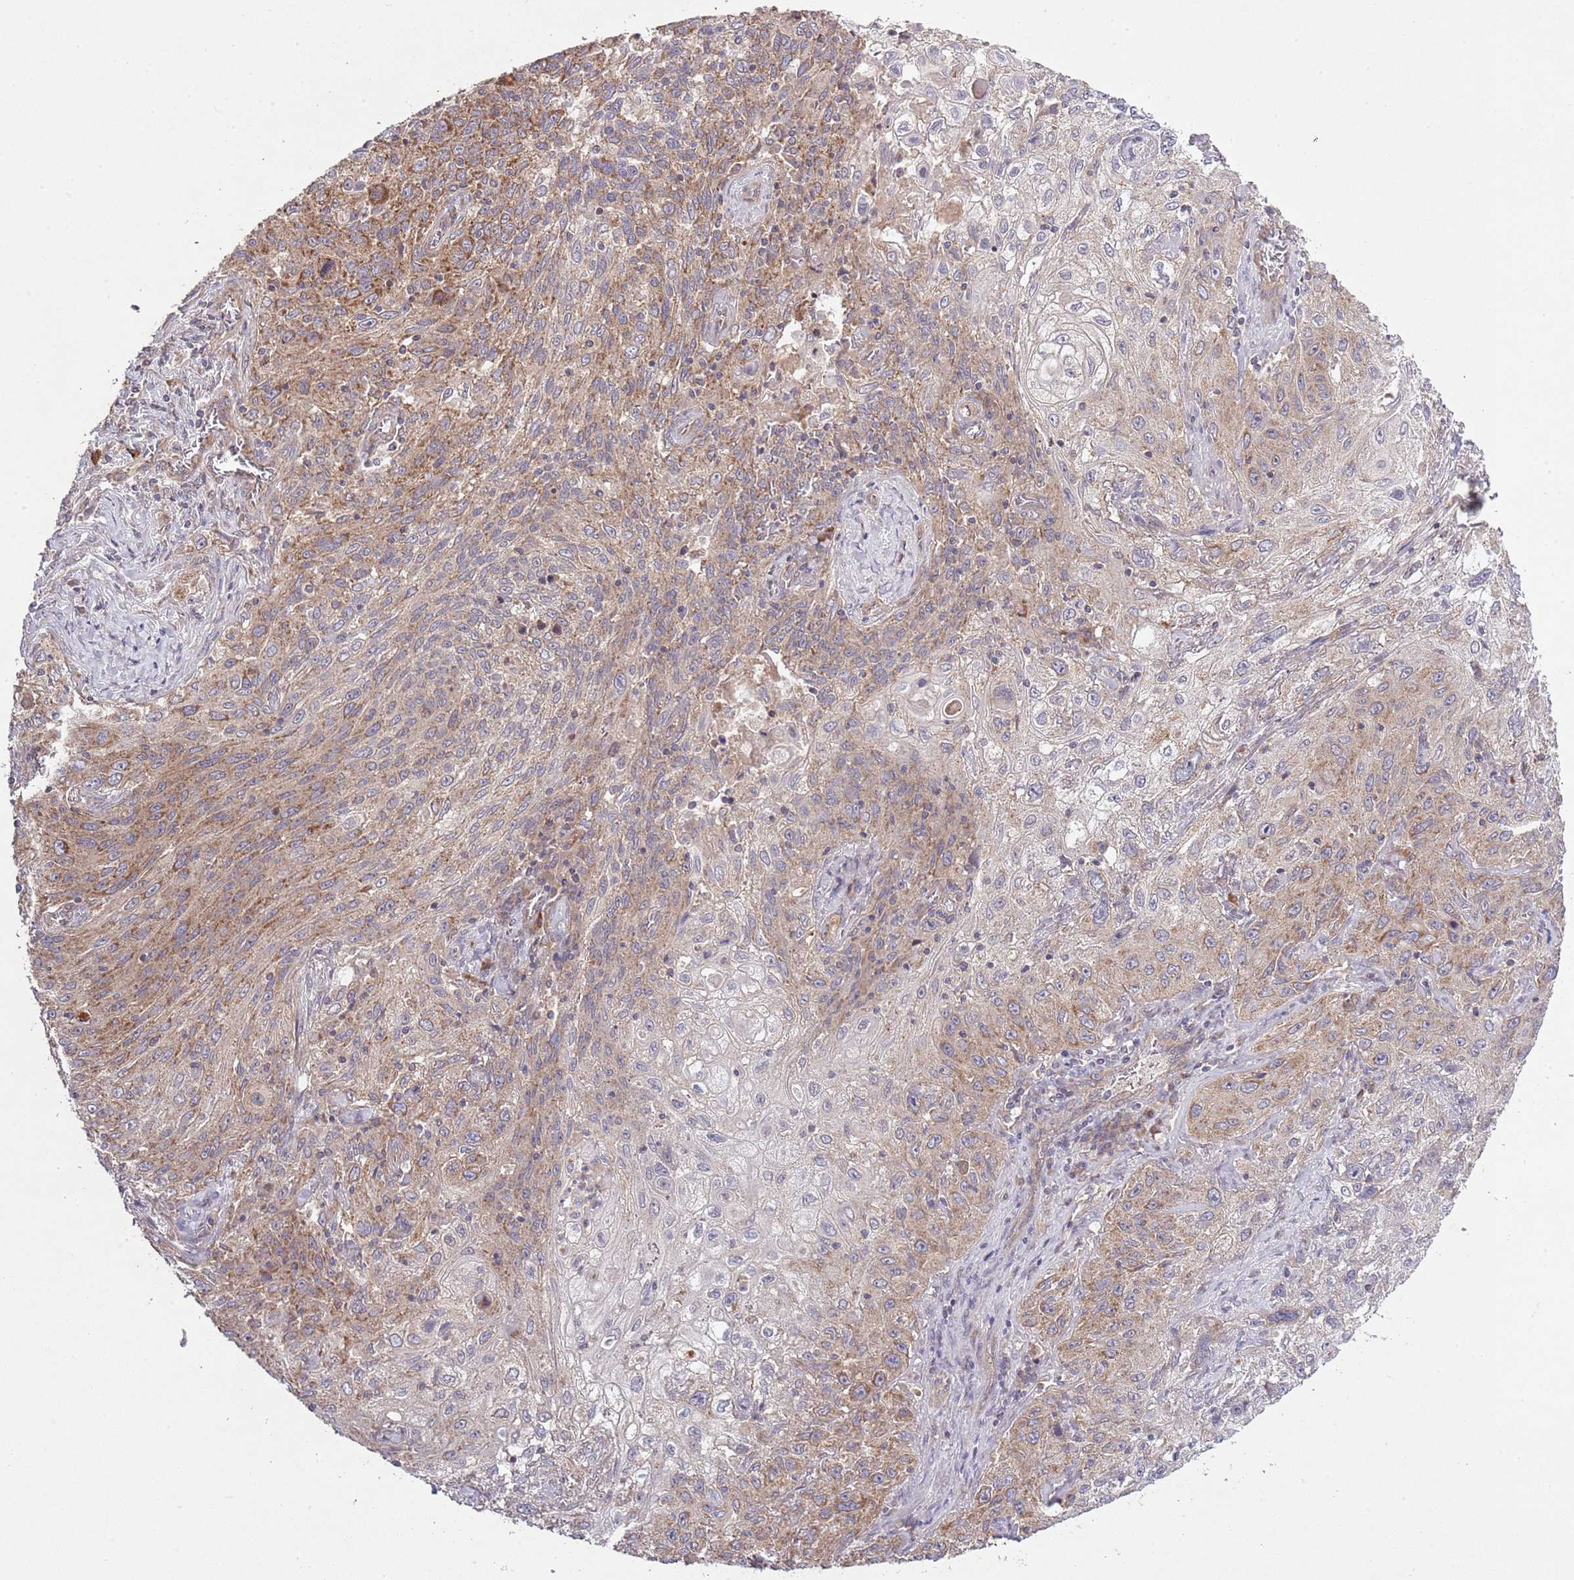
{"staining": {"intensity": "moderate", "quantity": "25%-75%", "location": "cytoplasmic/membranous"}, "tissue": "lung cancer", "cell_type": "Tumor cells", "image_type": "cancer", "snomed": [{"axis": "morphology", "description": "Squamous cell carcinoma, NOS"}, {"axis": "topography", "description": "Lung"}], "caption": "A brown stain highlights moderate cytoplasmic/membranous staining of a protein in human lung cancer (squamous cell carcinoma) tumor cells.", "gene": "MFNG", "patient": {"sex": "female", "age": 69}}